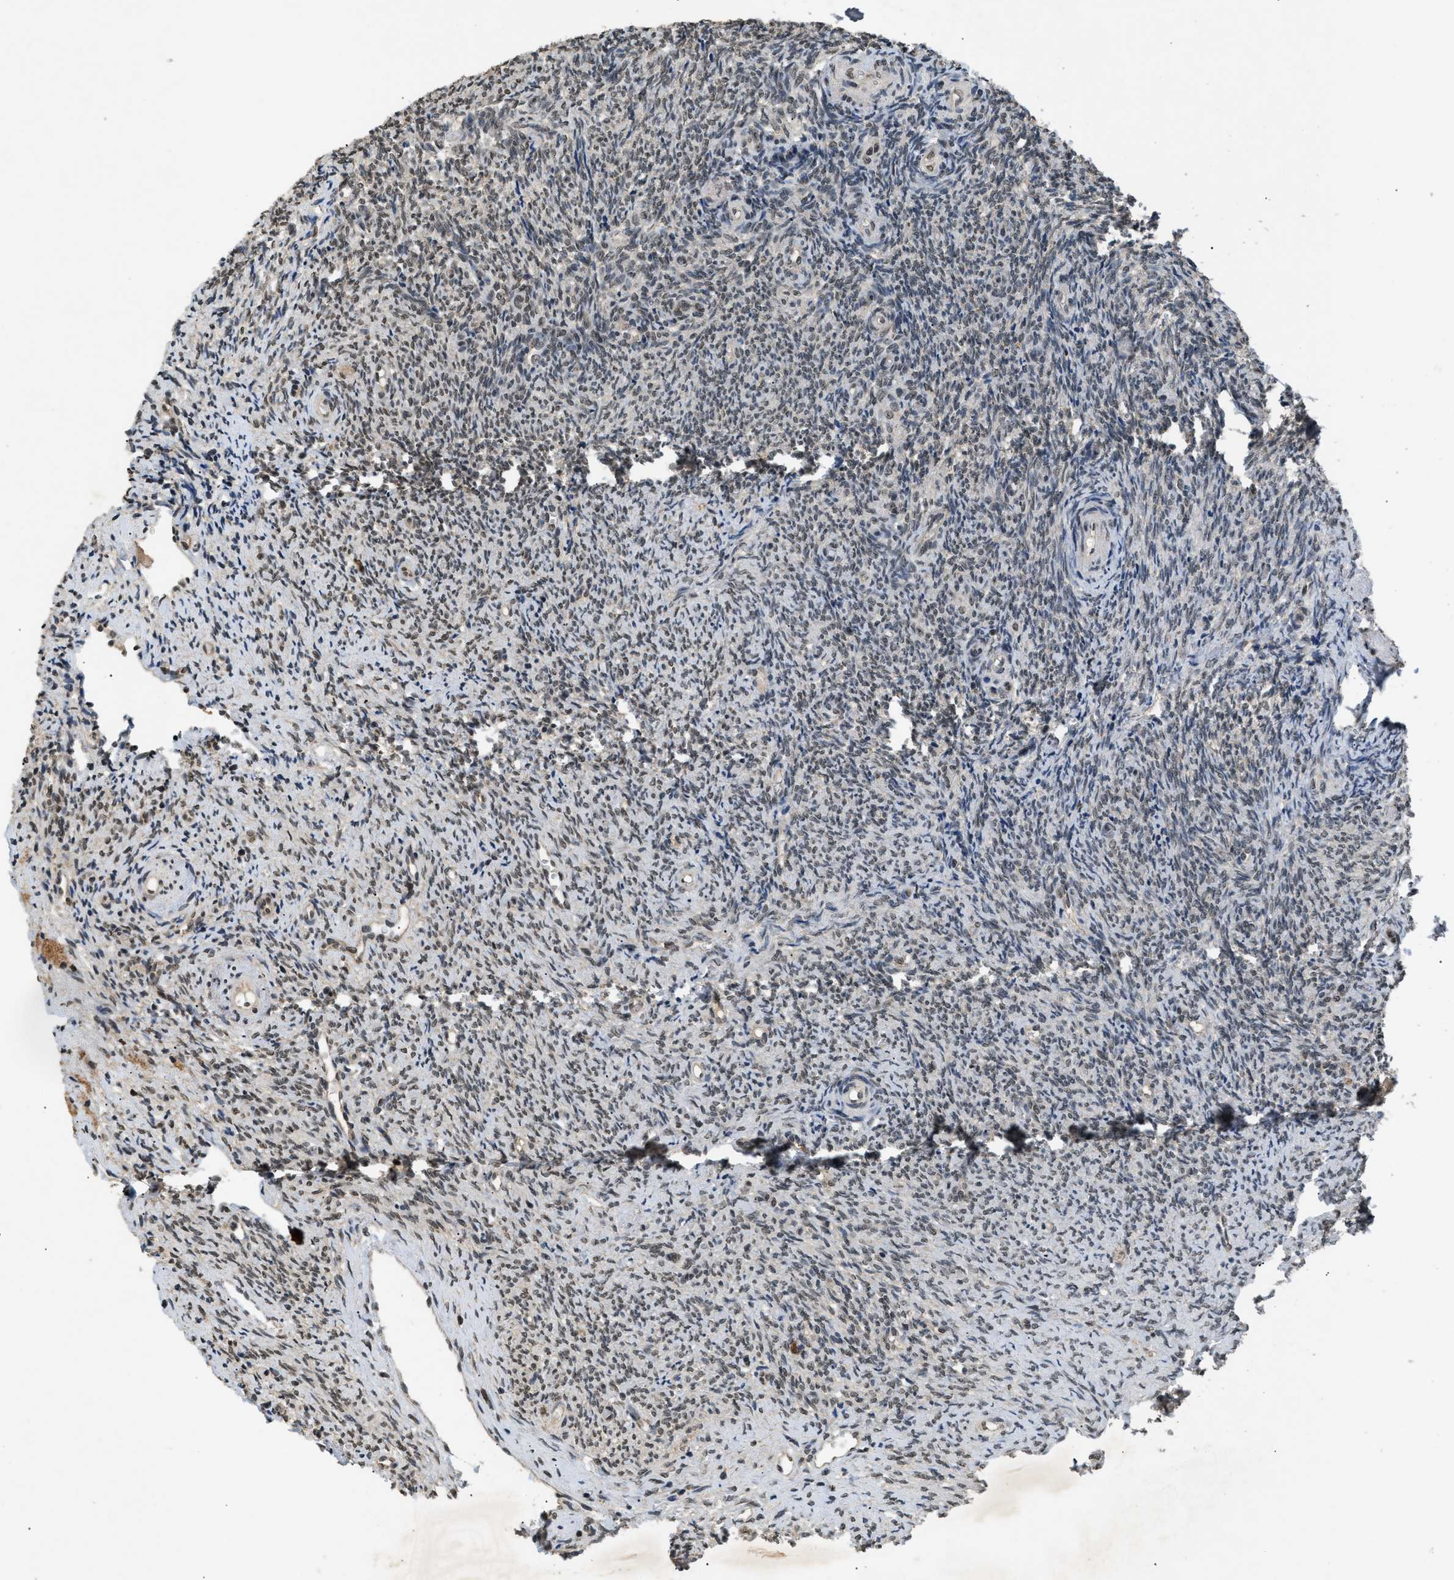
{"staining": {"intensity": "strong", "quantity": ">75%", "location": "cytoplasmic/membranous,nuclear"}, "tissue": "ovary", "cell_type": "Follicle cells", "image_type": "normal", "snomed": [{"axis": "morphology", "description": "Normal tissue, NOS"}, {"axis": "topography", "description": "Ovary"}], "caption": "Immunohistochemistry of normal ovary shows high levels of strong cytoplasmic/membranous,nuclear staining in approximately >75% of follicle cells.", "gene": "RBM5", "patient": {"sex": "female", "age": 41}}